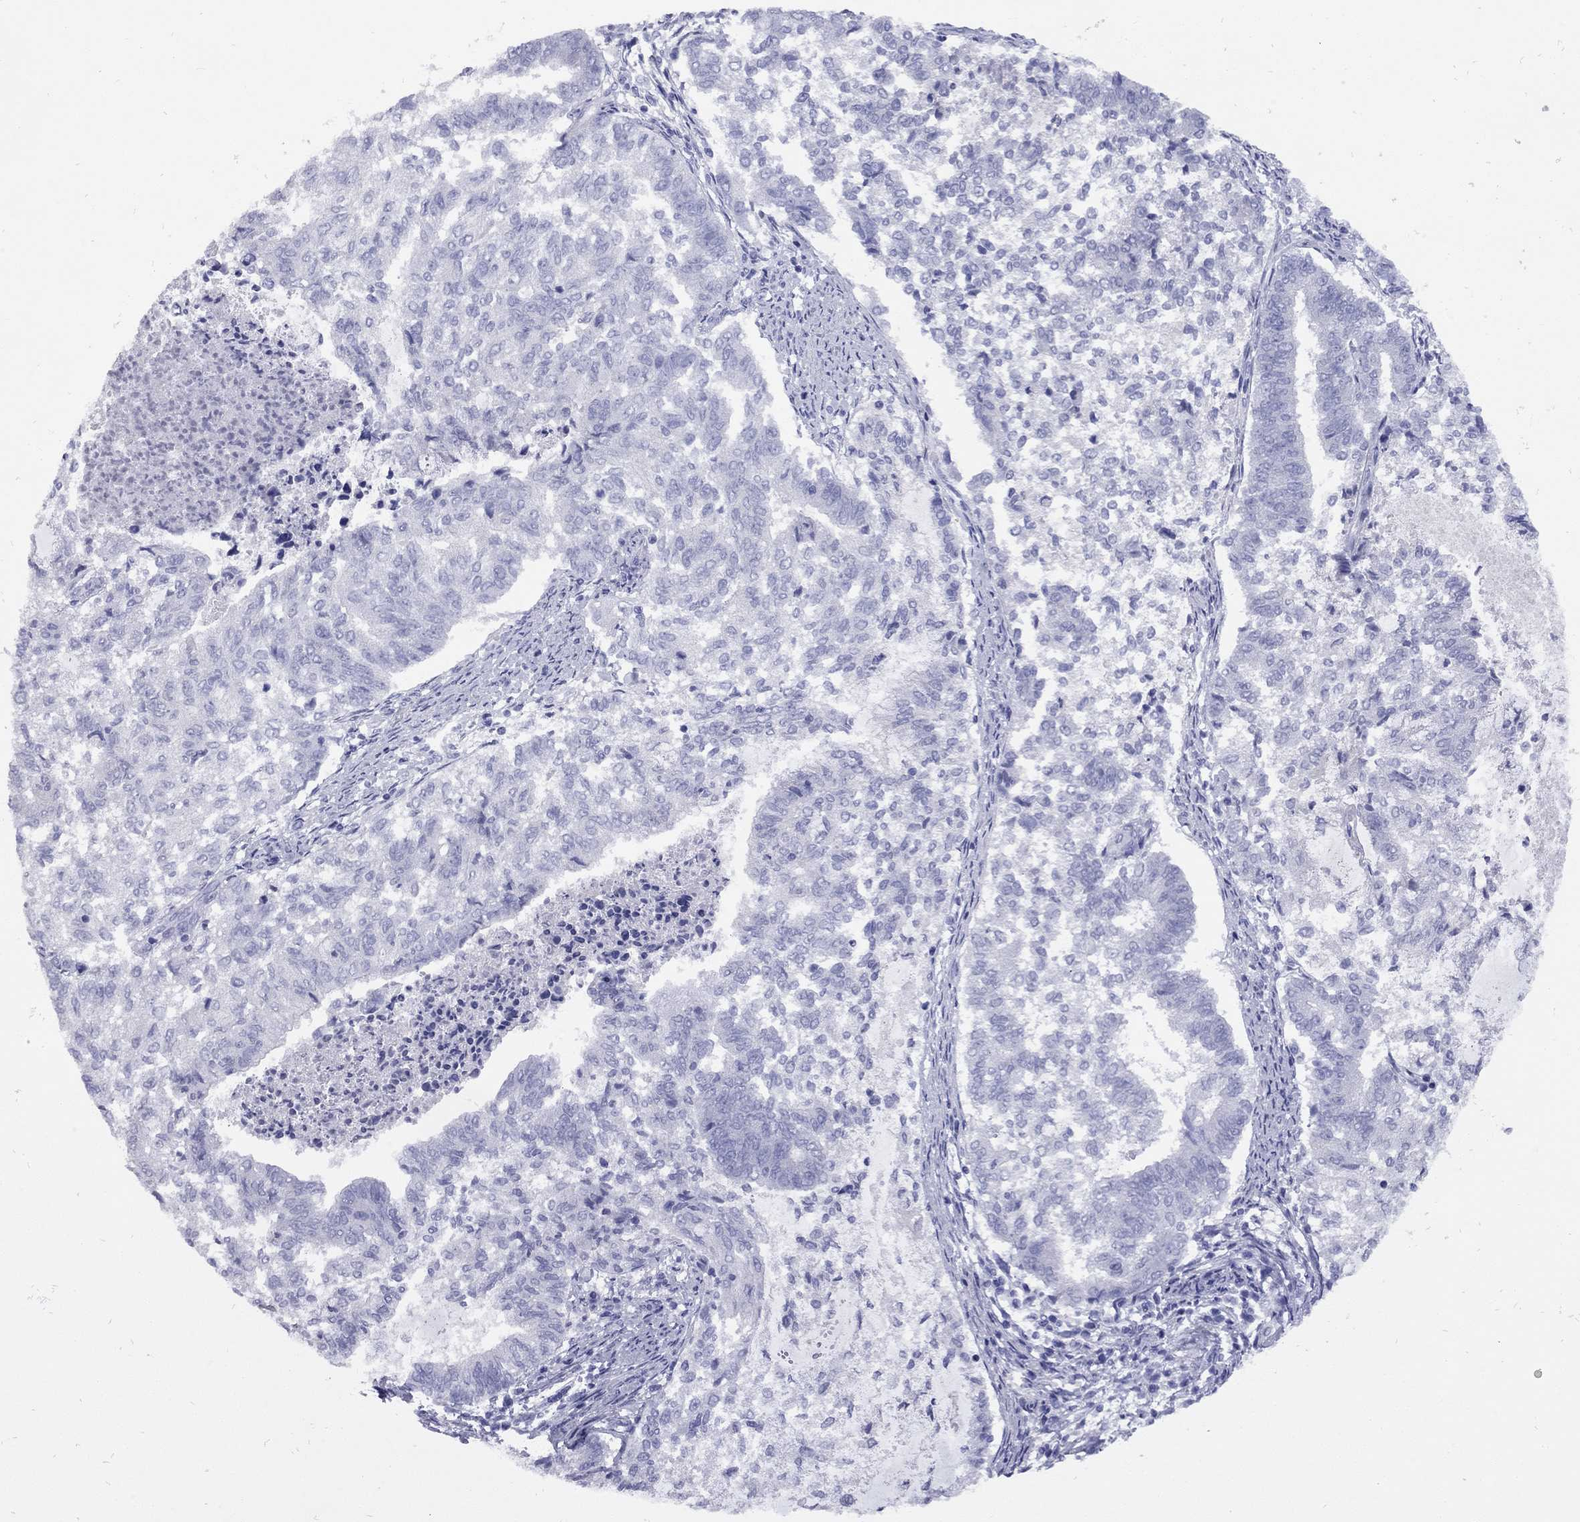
{"staining": {"intensity": "negative", "quantity": "none", "location": "none"}, "tissue": "endometrial cancer", "cell_type": "Tumor cells", "image_type": "cancer", "snomed": [{"axis": "morphology", "description": "Adenocarcinoma, NOS"}, {"axis": "topography", "description": "Endometrium"}], "caption": "Immunohistochemistry photomicrograph of neoplastic tissue: endometrial adenocarcinoma stained with DAB (3,3'-diaminobenzidine) exhibits no significant protein positivity in tumor cells.", "gene": "EPPIN", "patient": {"sex": "female", "age": 65}}